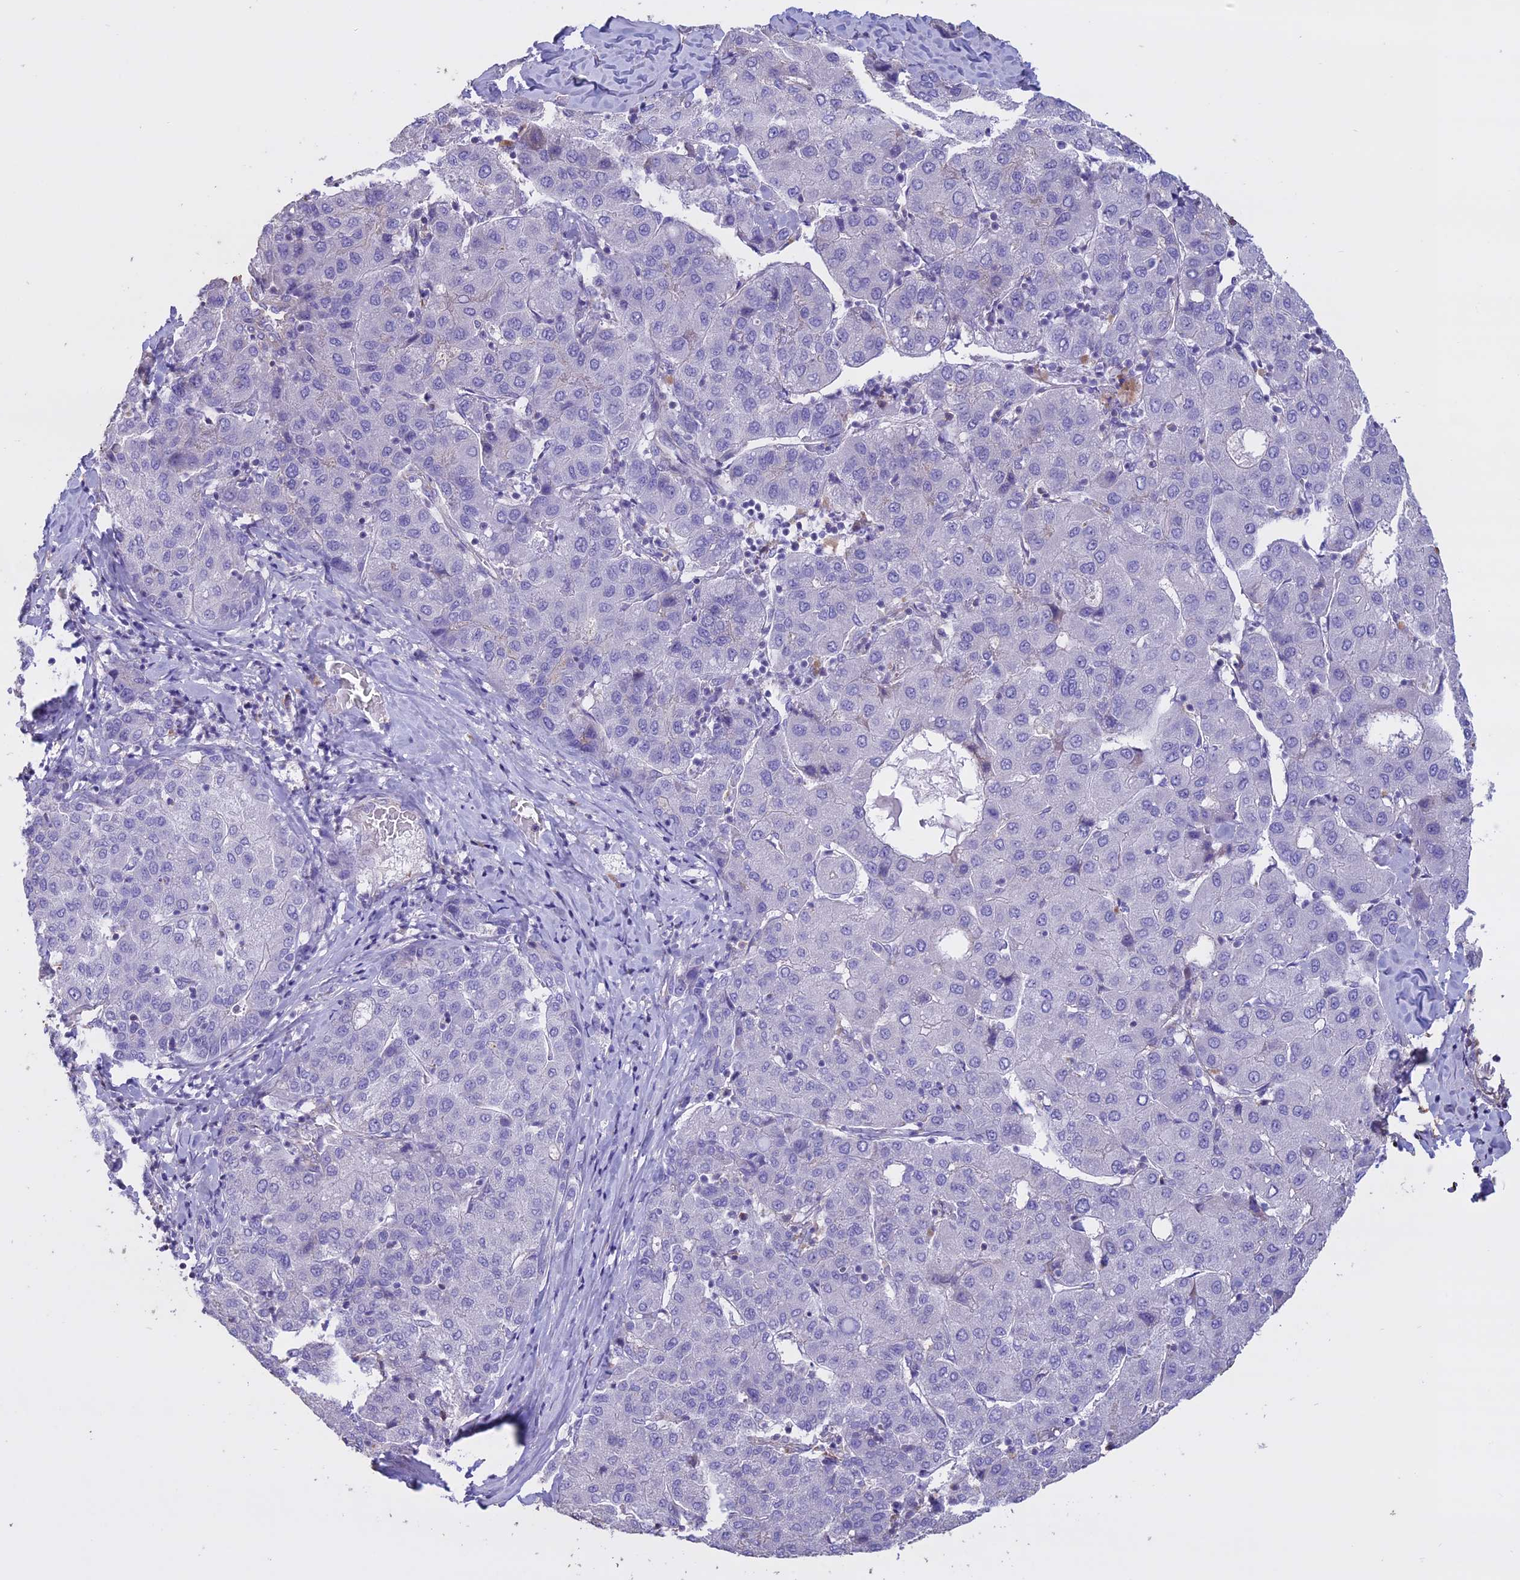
{"staining": {"intensity": "negative", "quantity": "none", "location": "none"}, "tissue": "liver cancer", "cell_type": "Tumor cells", "image_type": "cancer", "snomed": [{"axis": "morphology", "description": "Carcinoma, Hepatocellular, NOS"}, {"axis": "topography", "description": "Liver"}], "caption": "Tumor cells are negative for protein expression in human liver cancer.", "gene": "CCDC148", "patient": {"sex": "male", "age": 65}}